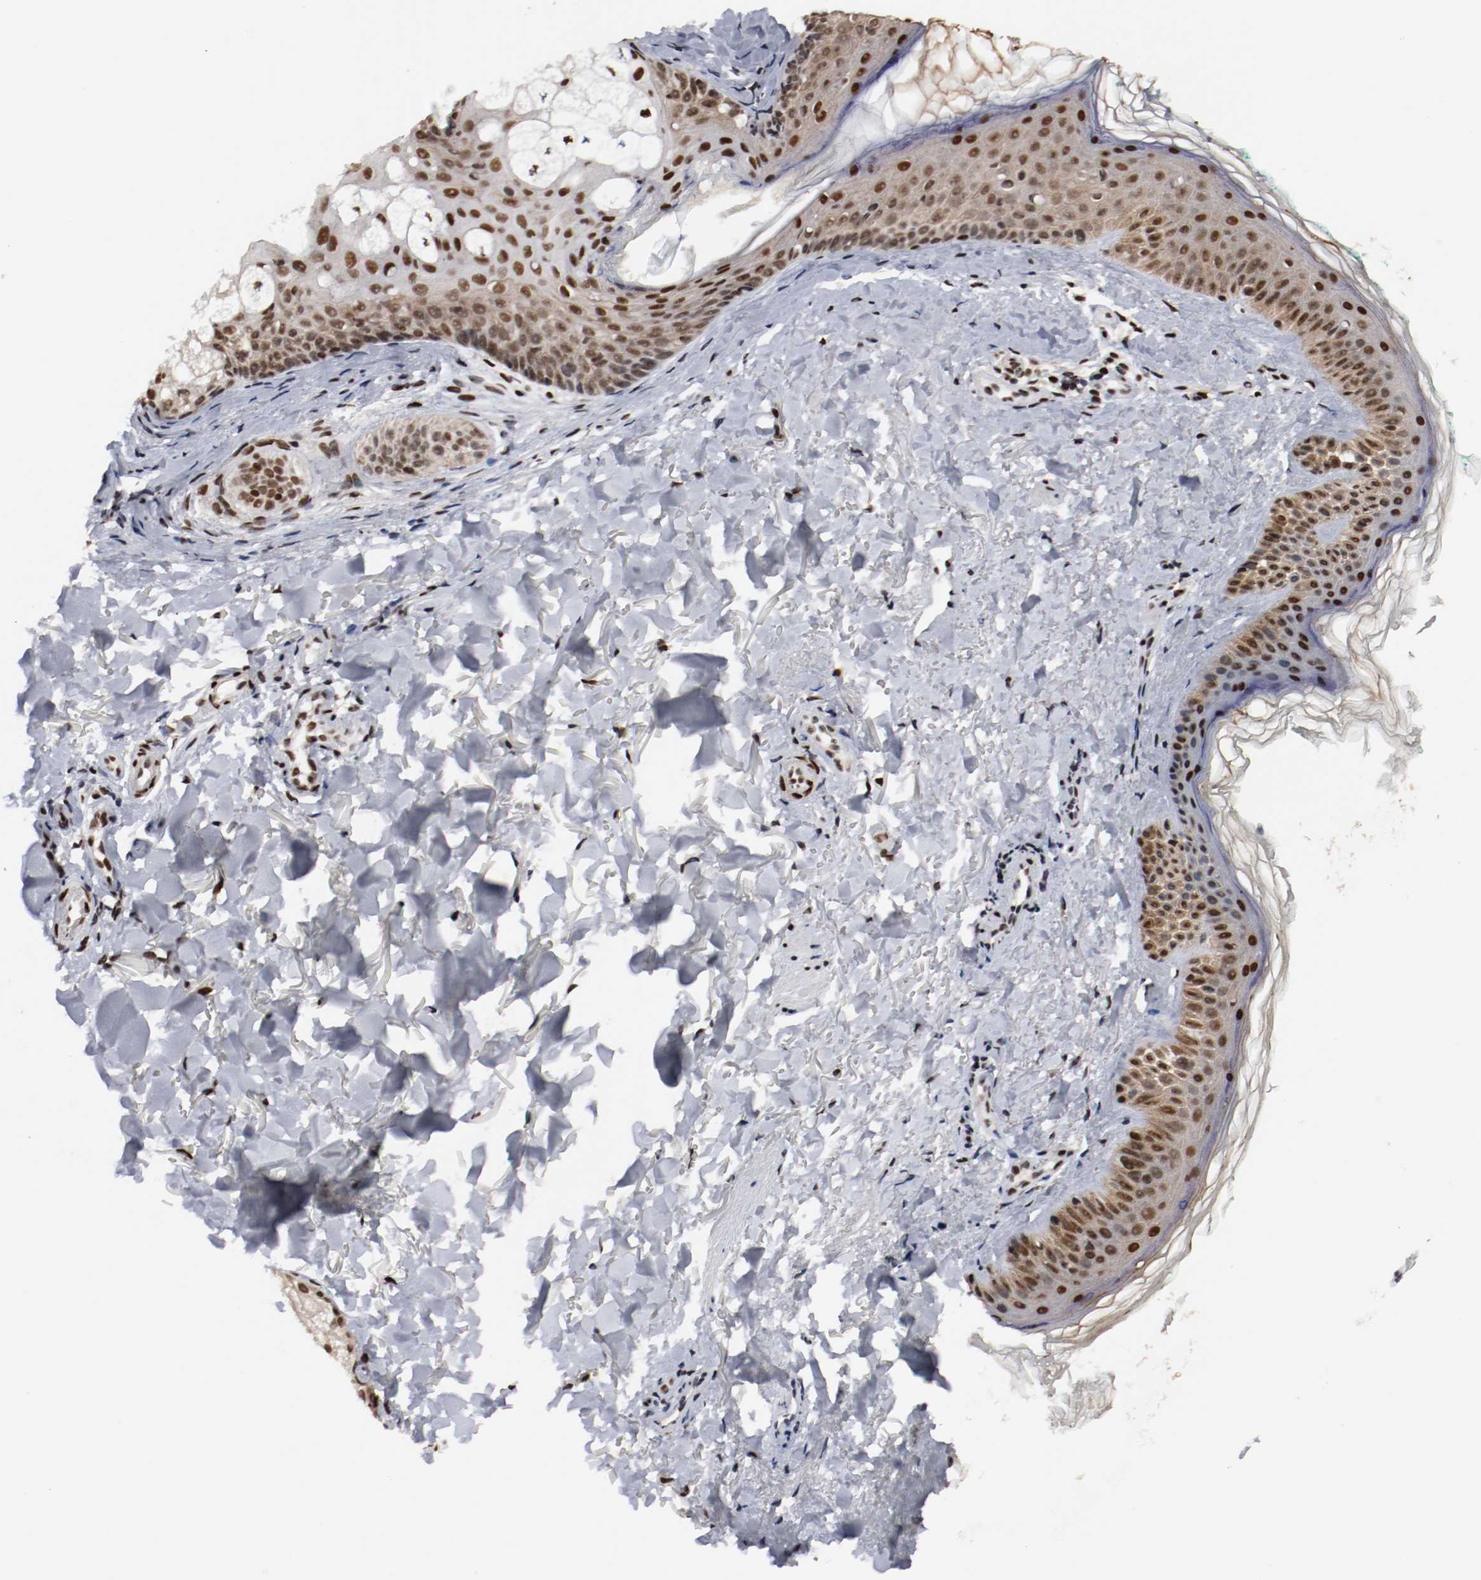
{"staining": {"intensity": "strong", "quantity": ">75%", "location": "nuclear"}, "tissue": "skin", "cell_type": "Fibroblasts", "image_type": "normal", "snomed": [{"axis": "morphology", "description": "Normal tissue, NOS"}, {"axis": "topography", "description": "Skin"}], "caption": "Immunohistochemistry (IHC) of unremarkable skin displays high levels of strong nuclear expression in about >75% of fibroblasts.", "gene": "MEF2D", "patient": {"sex": "male", "age": 71}}